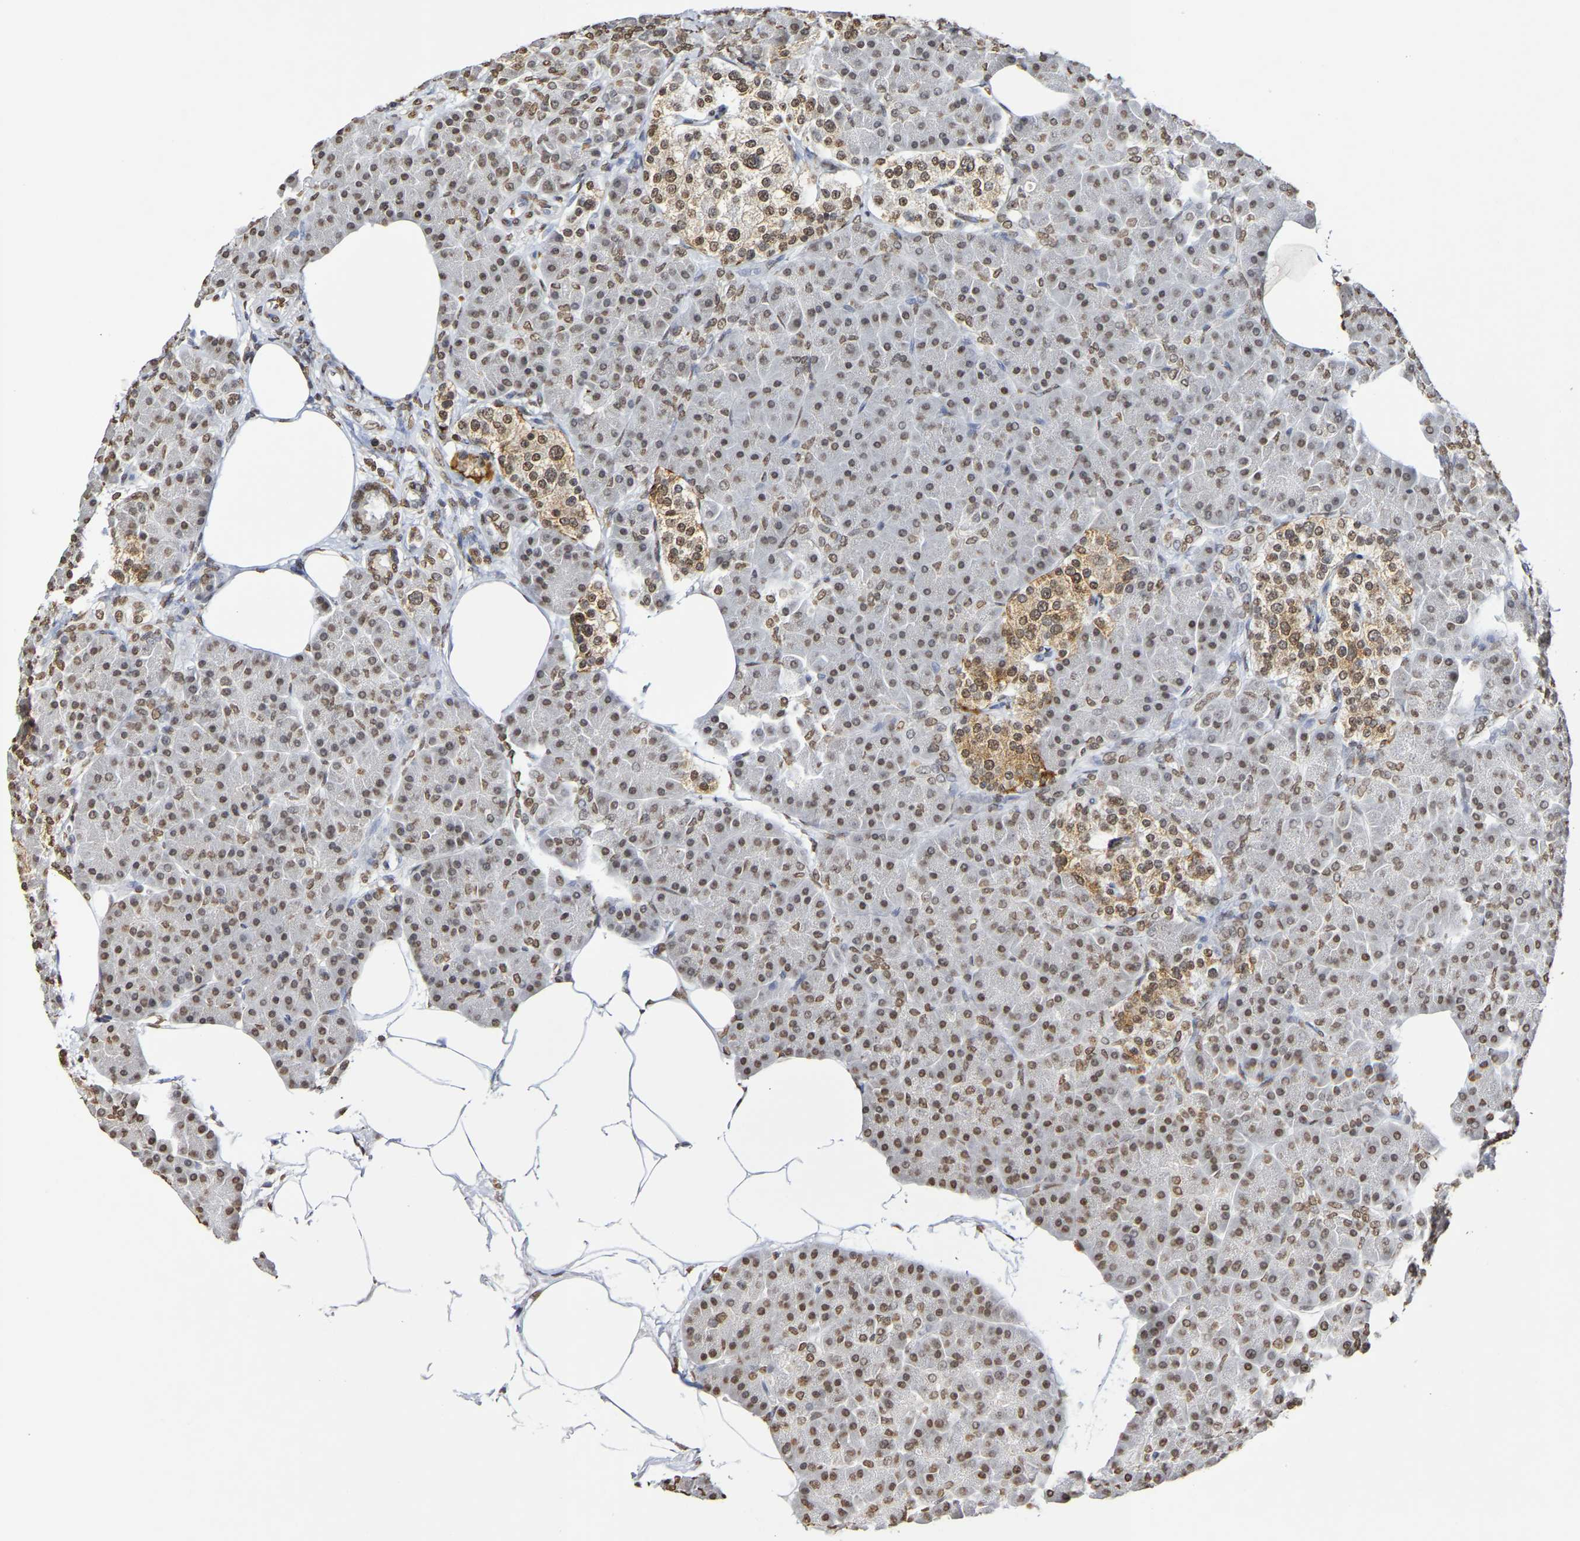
{"staining": {"intensity": "moderate", "quantity": ">75%", "location": "nuclear"}, "tissue": "pancreas", "cell_type": "Exocrine glandular cells", "image_type": "normal", "snomed": [{"axis": "morphology", "description": "Normal tissue, NOS"}, {"axis": "topography", "description": "Pancreas"}], "caption": "Protein staining reveals moderate nuclear positivity in approximately >75% of exocrine glandular cells in unremarkable pancreas.", "gene": "ATF4", "patient": {"sex": "female", "age": 70}}